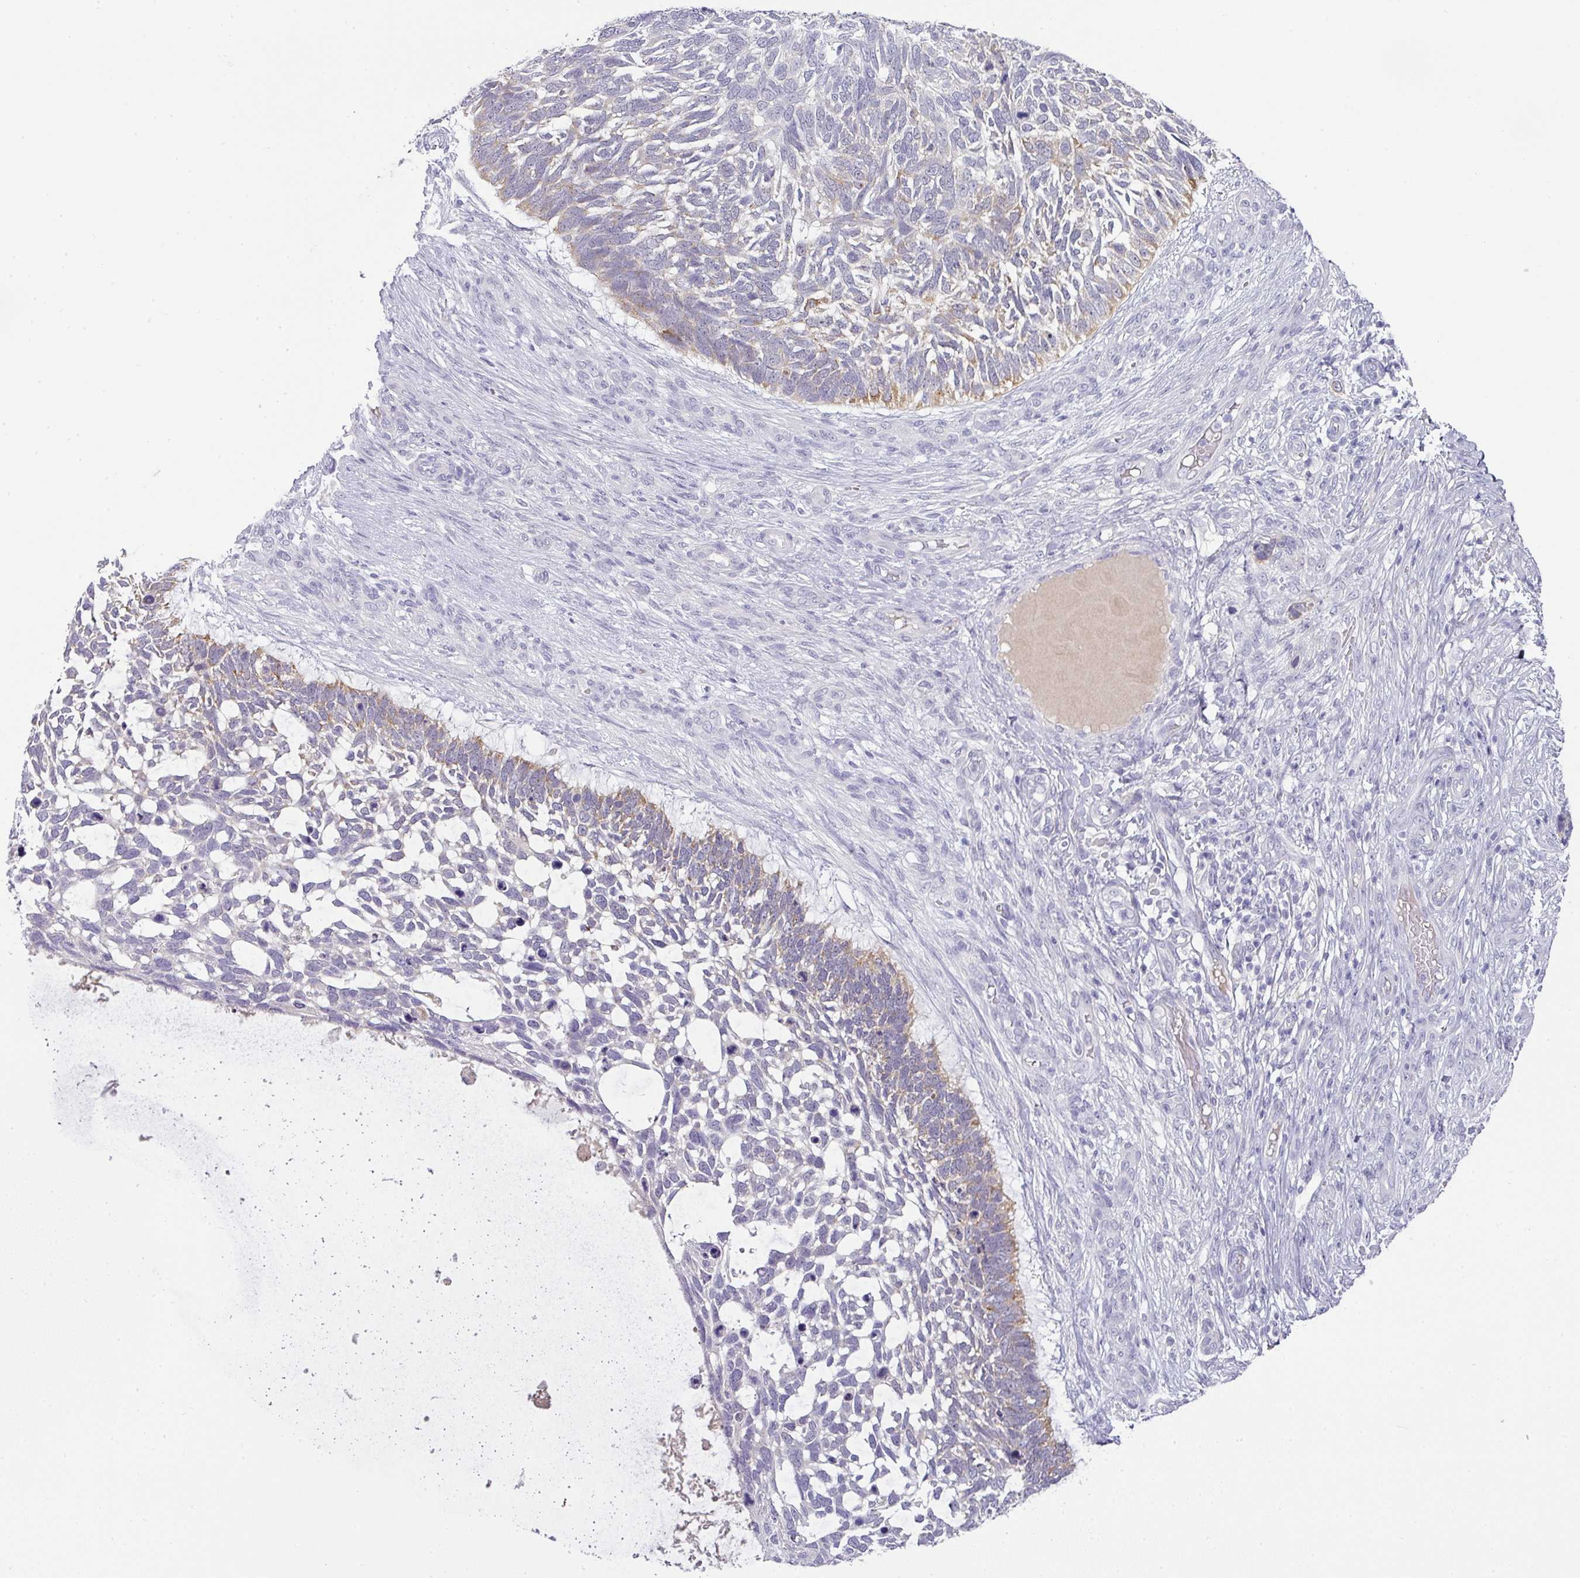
{"staining": {"intensity": "moderate", "quantity": "<25%", "location": "cytoplasmic/membranous"}, "tissue": "skin cancer", "cell_type": "Tumor cells", "image_type": "cancer", "snomed": [{"axis": "morphology", "description": "Basal cell carcinoma"}, {"axis": "topography", "description": "Skin"}], "caption": "An immunohistochemistry micrograph of neoplastic tissue is shown. Protein staining in brown shows moderate cytoplasmic/membranous positivity in basal cell carcinoma (skin) within tumor cells. (brown staining indicates protein expression, while blue staining denotes nuclei).", "gene": "FGF17", "patient": {"sex": "male", "age": 88}}